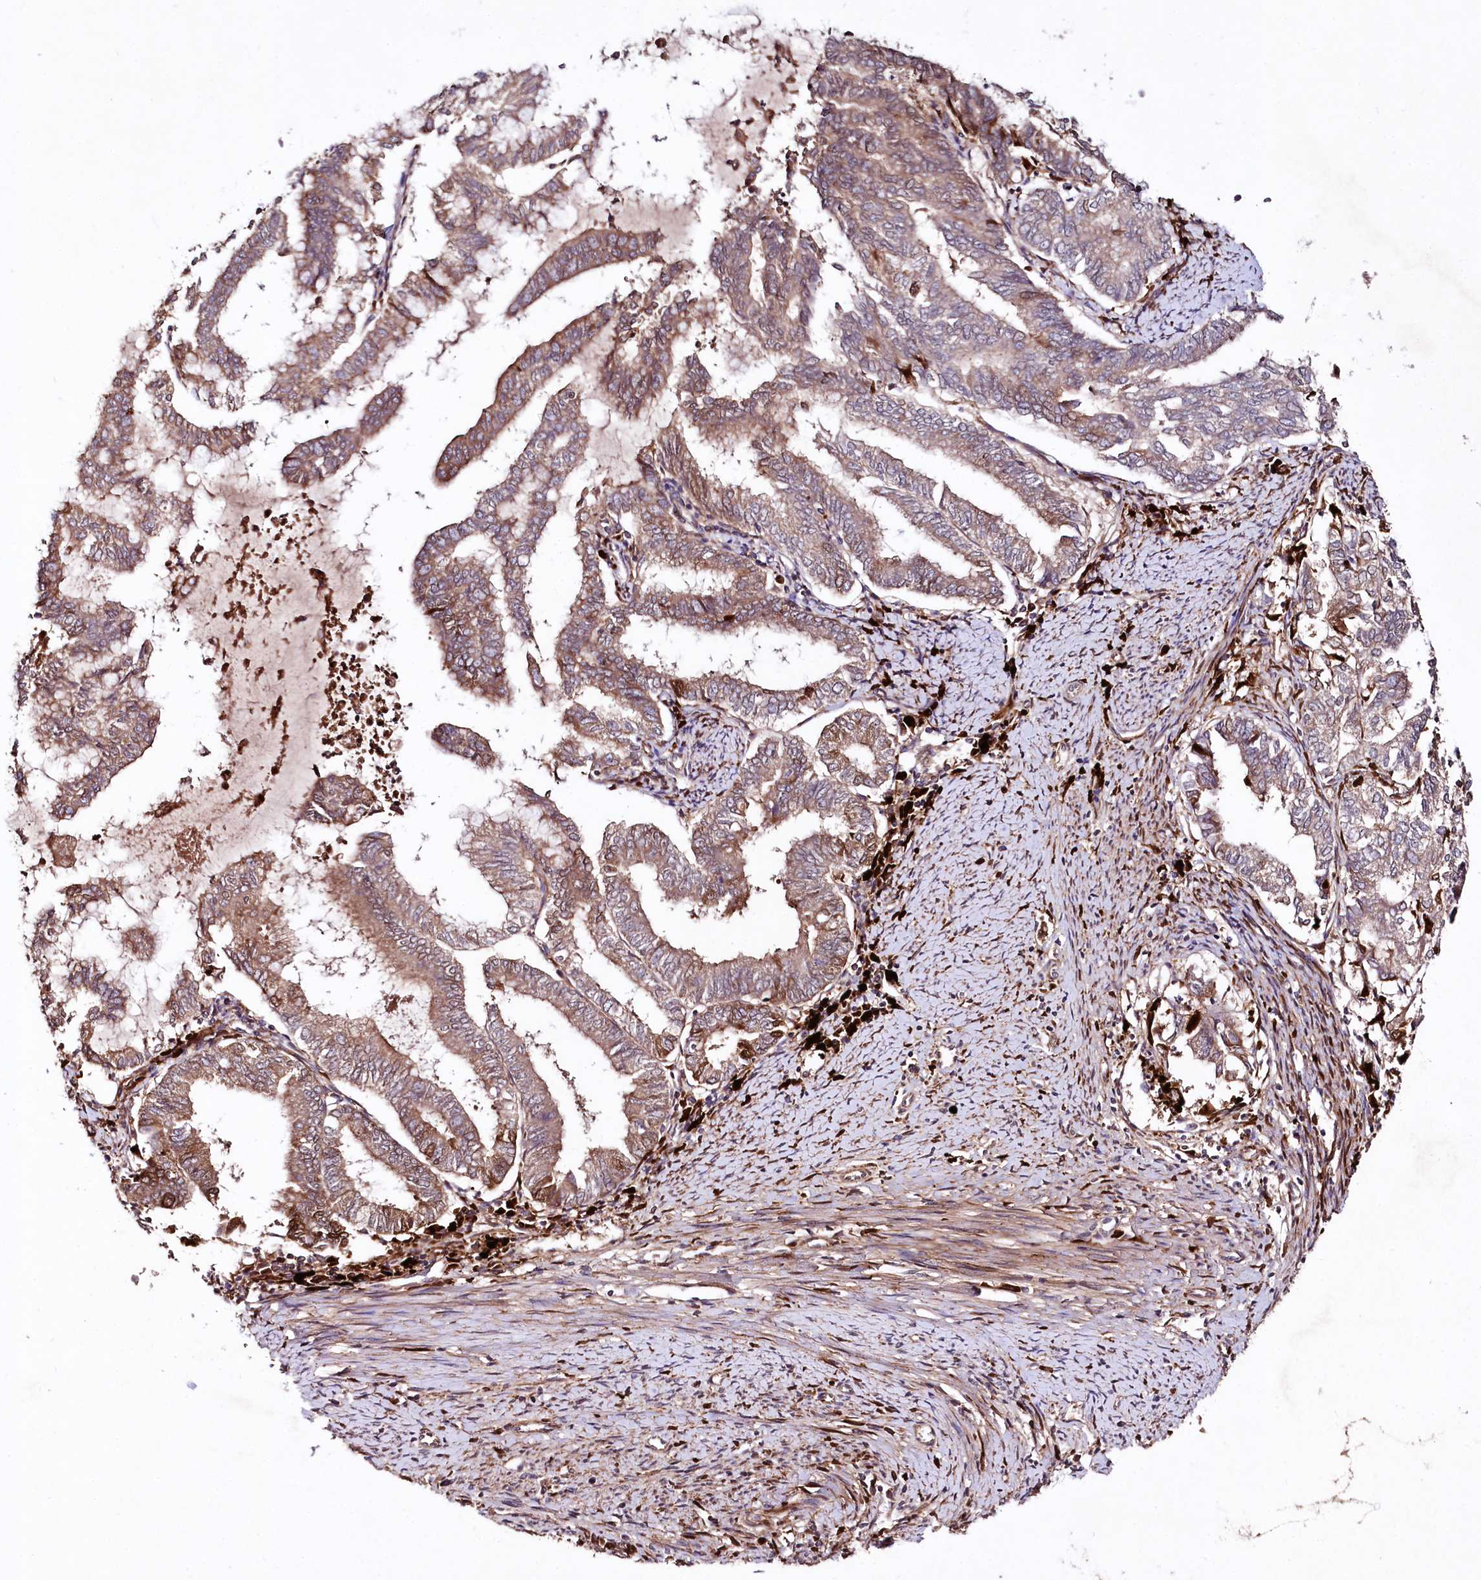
{"staining": {"intensity": "moderate", "quantity": ">75%", "location": "cytoplasmic/membranous"}, "tissue": "endometrial cancer", "cell_type": "Tumor cells", "image_type": "cancer", "snomed": [{"axis": "morphology", "description": "Adenocarcinoma, NOS"}, {"axis": "topography", "description": "Endometrium"}], "caption": "Tumor cells reveal moderate cytoplasmic/membranous positivity in approximately >75% of cells in endometrial cancer. (DAB (3,3'-diaminobenzidine) IHC with brightfield microscopy, high magnification).", "gene": "TNPO3", "patient": {"sex": "female", "age": 79}}